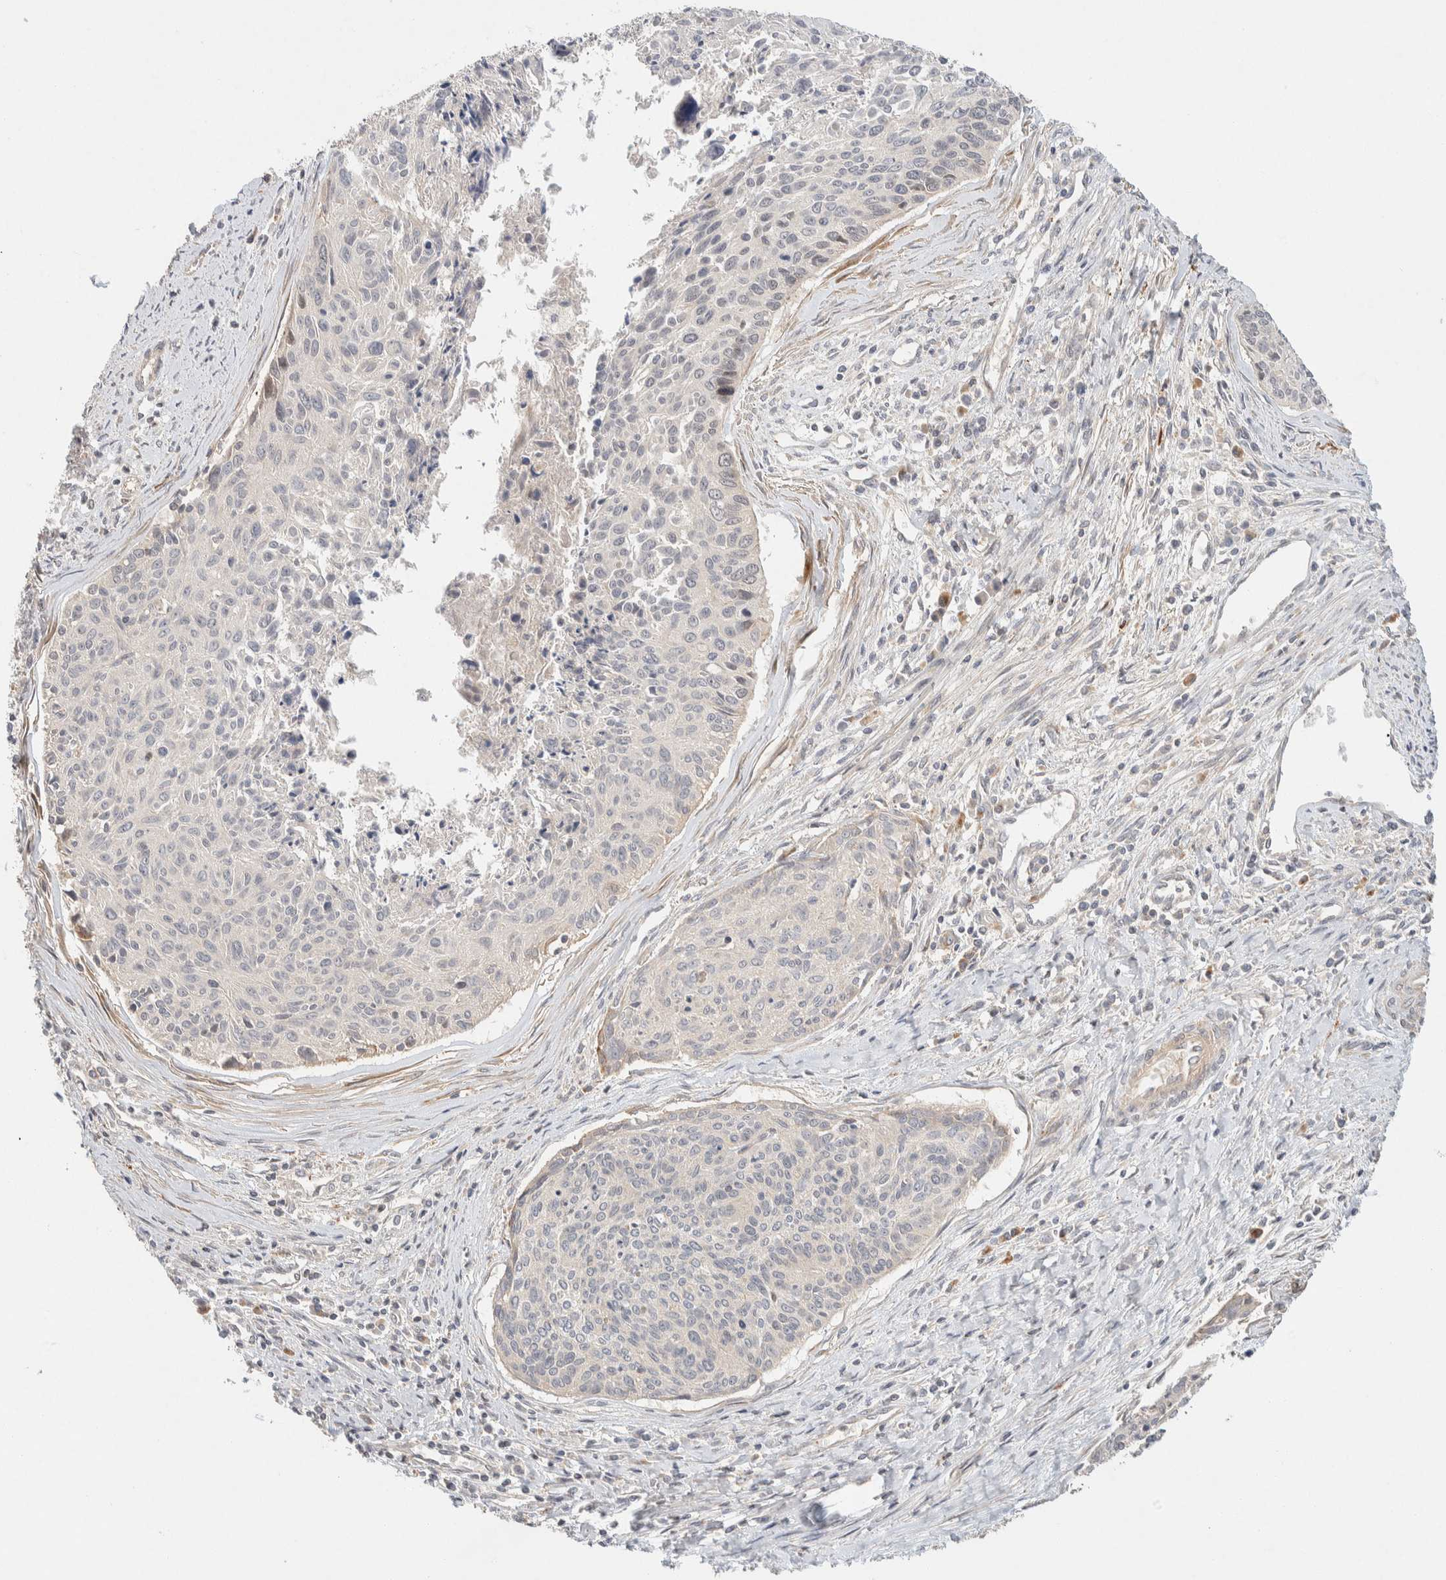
{"staining": {"intensity": "negative", "quantity": "none", "location": "none"}, "tissue": "cervical cancer", "cell_type": "Tumor cells", "image_type": "cancer", "snomed": [{"axis": "morphology", "description": "Squamous cell carcinoma, NOS"}, {"axis": "topography", "description": "Cervix"}], "caption": "Tumor cells show no significant protein positivity in cervical squamous cell carcinoma.", "gene": "KIF9", "patient": {"sex": "female", "age": 55}}